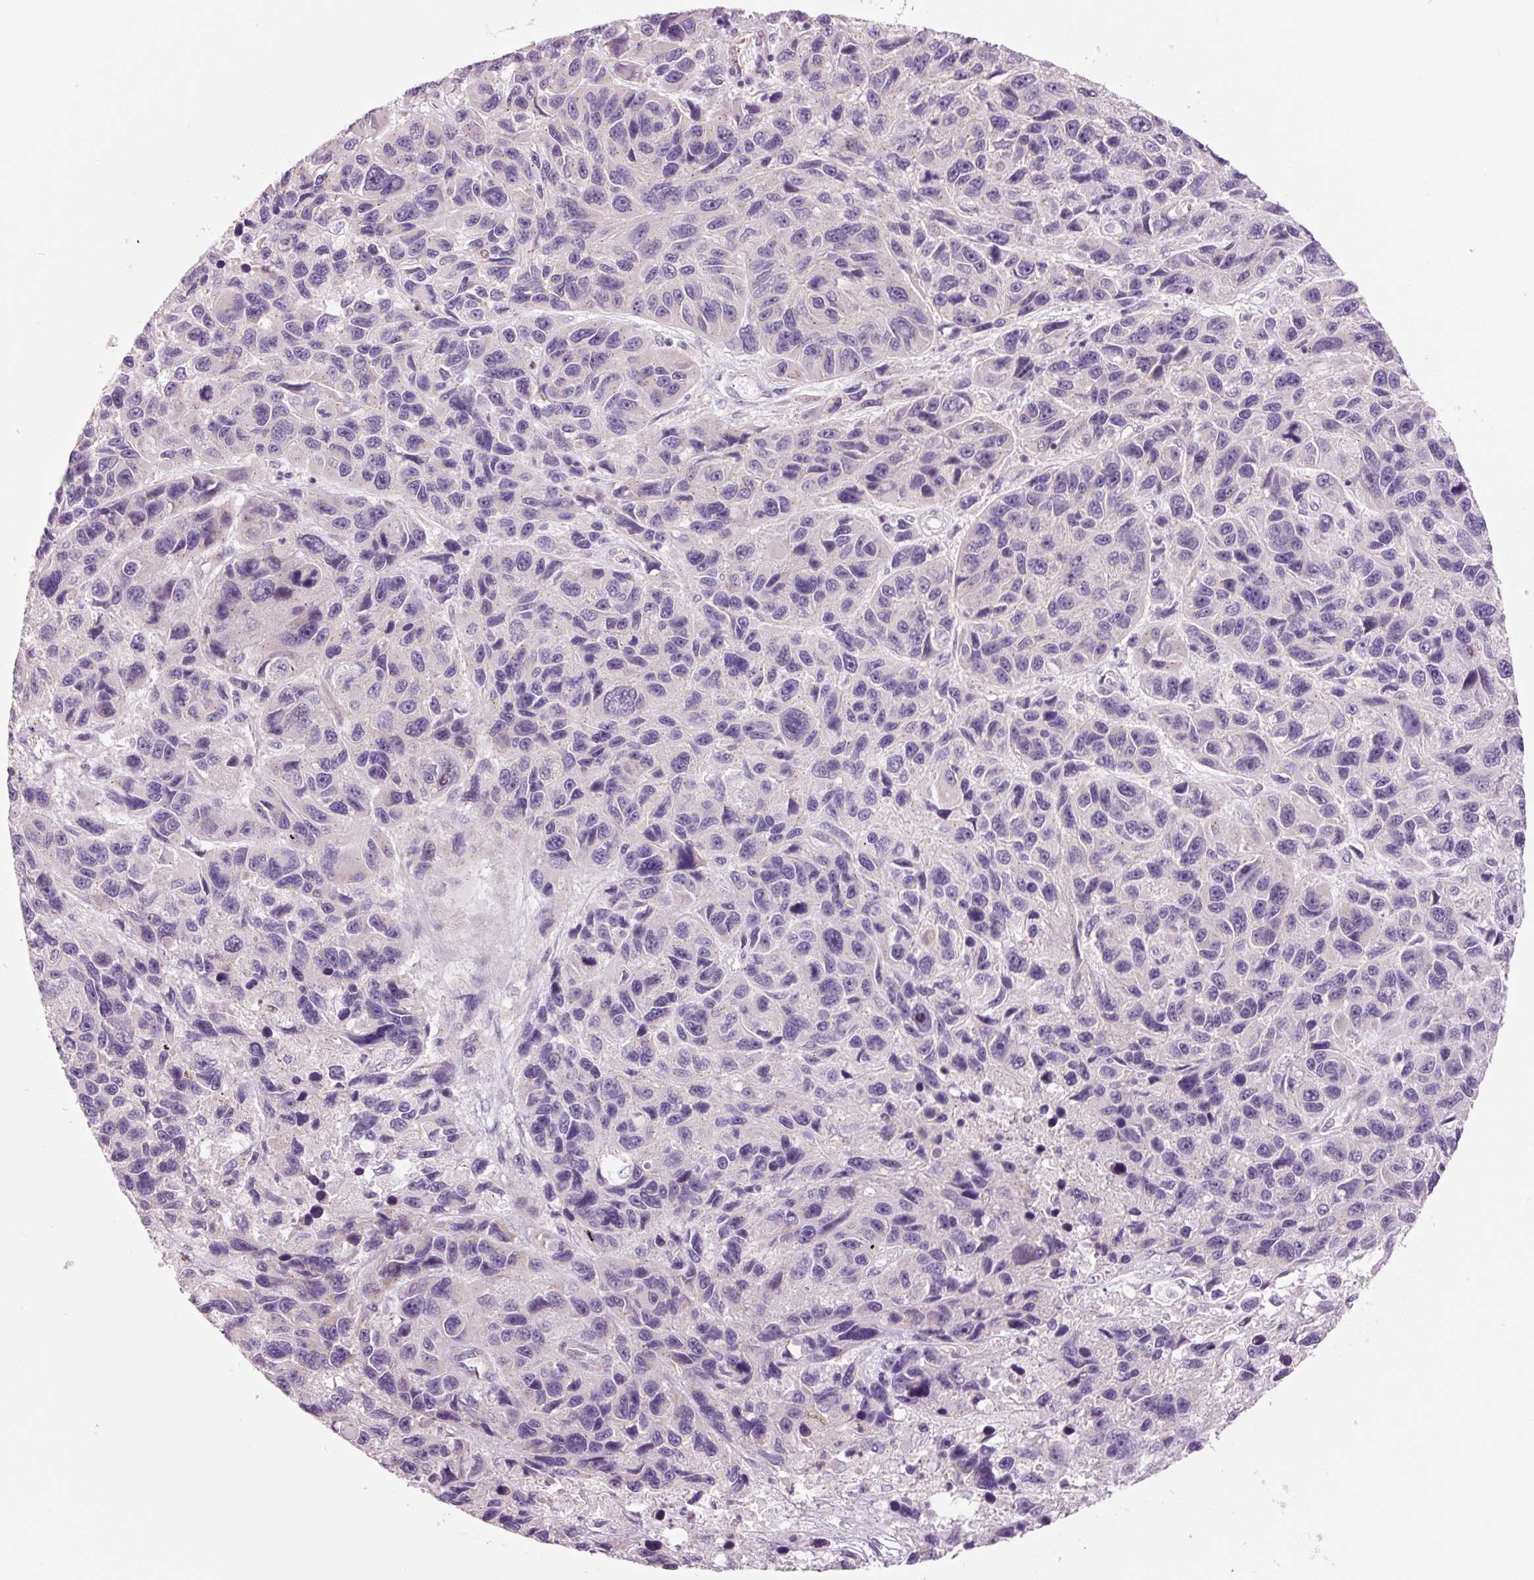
{"staining": {"intensity": "negative", "quantity": "none", "location": "none"}, "tissue": "melanoma", "cell_type": "Tumor cells", "image_type": "cancer", "snomed": [{"axis": "morphology", "description": "Malignant melanoma, NOS"}, {"axis": "topography", "description": "Skin"}], "caption": "Immunohistochemistry of human melanoma reveals no expression in tumor cells.", "gene": "DAPP1", "patient": {"sex": "male", "age": 53}}